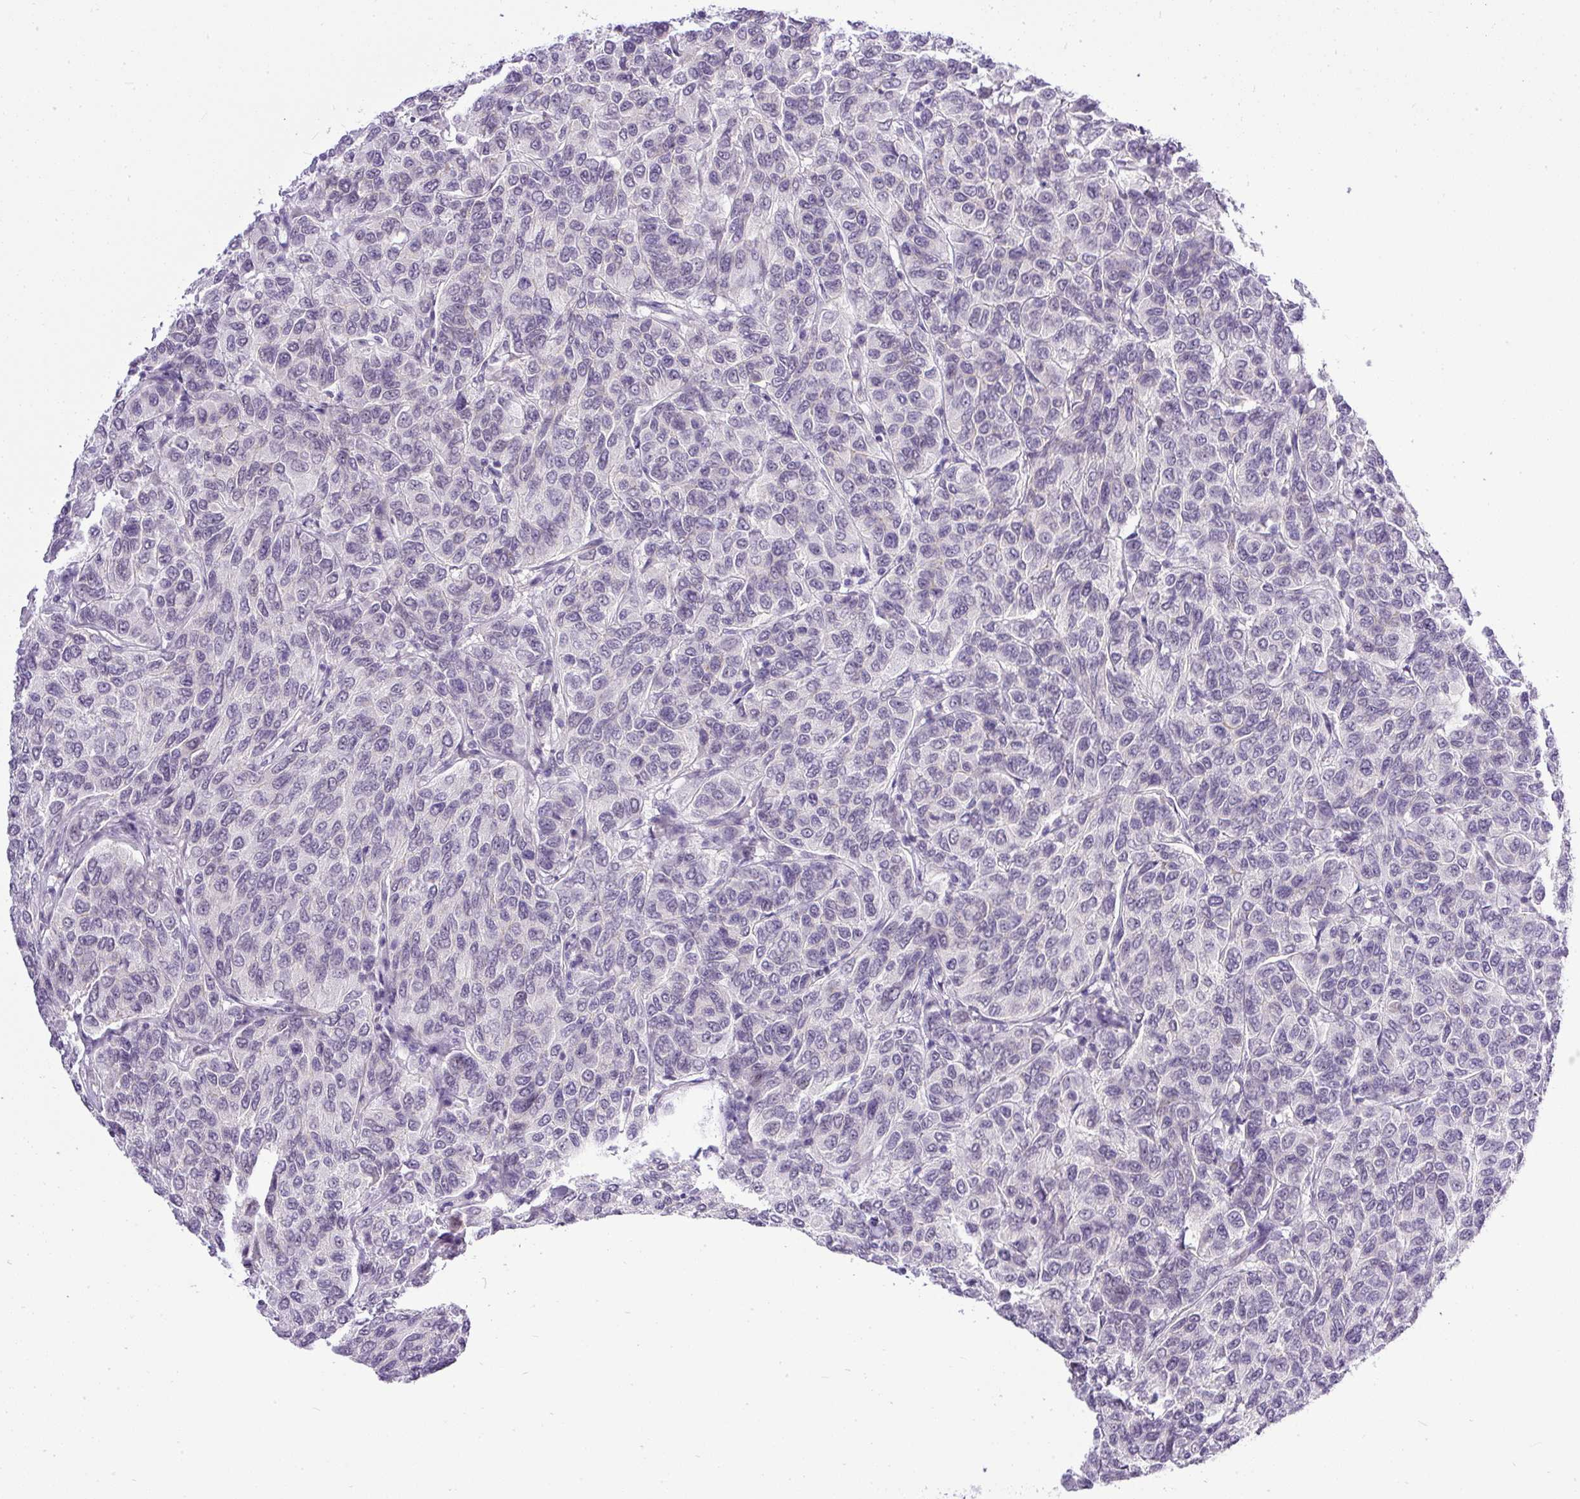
{"staining": {"intensity": "negative", "quantity": "none", "location": "none"}, "tissue": "breast cancer", "cell_type": "Tumor cells", "image_type": "cancer", "snomed": [{"axis": "morphology", "description": "Duct carcinoma"}, {"axis": "topography", "description": "Breast"}], "caption": "Infiltrating ductal carcinoma (breast) stained for a protein using IHC demonstrates no staining tumor cells.", "gene": "WNT10B", "patient": {"sex": "female", "age": 55}}